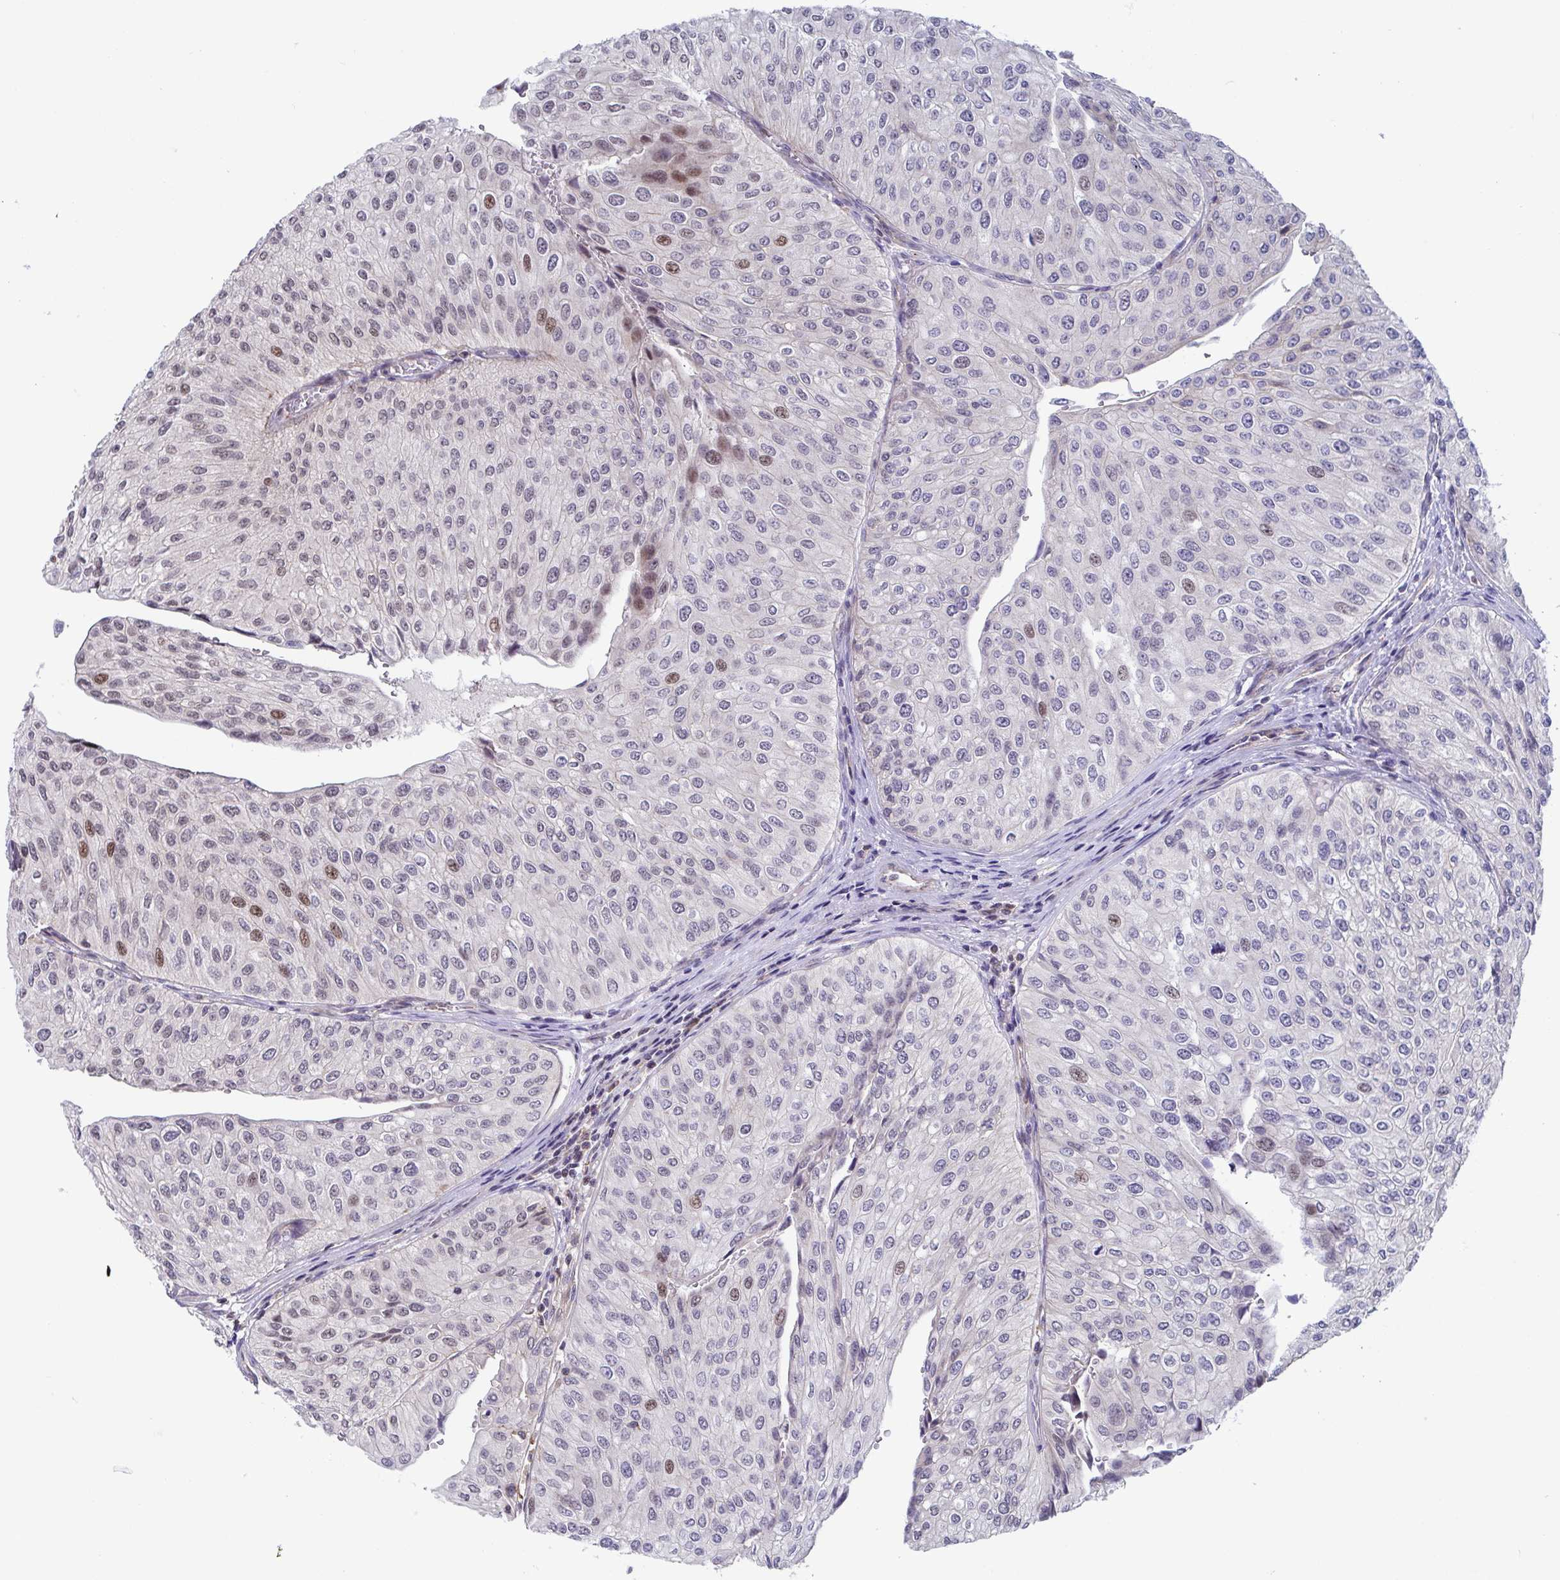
{"staining": {"intensity": "moderate", "quantity": "<25%", "location": "nuclear"}, "tissue": "urothelial cancer", "cell_type": "Tumor cells", "image_type": "cancer", "snomed": [{"axis": "morphology", "description": "Urothelial carcinoma, NOS"}, {"axis": "topography", "description": "Urinary bladder"}], "caption": "Immunohistochemistry (IHC) (DAB) staining of urothelial cancer reveals moderate nuclear protein expression in approximately <25% of tumor cells.", "gene": "WDR72", "patient": {"sex": "male", "age": 67}}